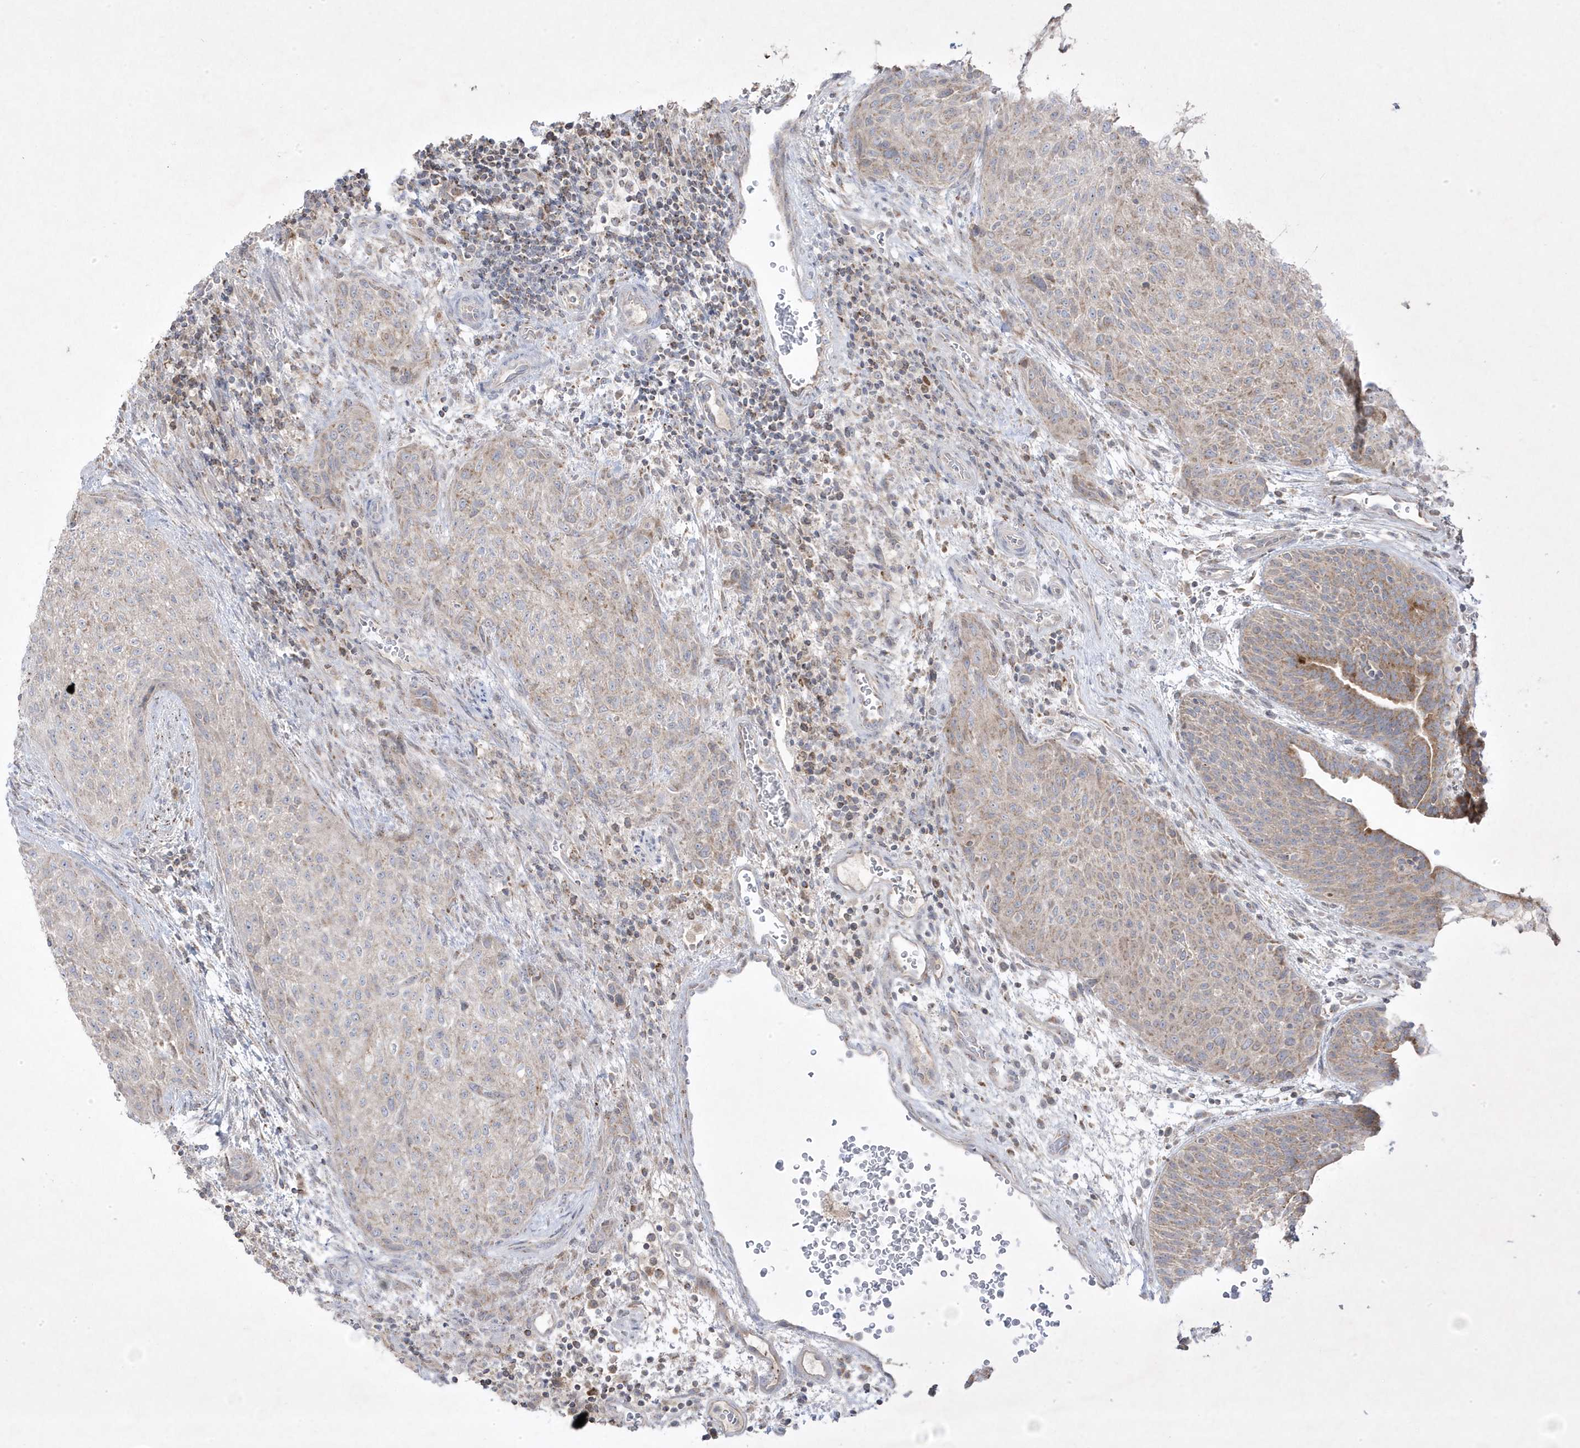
{"staining": {"intensity": "weak", "quantity": "25%-75%", "location": "cytoplasmic/membranous"}, "tissue": "urothelial cancer", "cell_type": "Tumor cells", "image_type": "cancer", "snomed": [{"axis": "morphology", "description": "Urothelial carcinoma, High grade"}, {"axis": "topography", "description": "Urinary bladder"}], "caption": "High-grade urothelial carcinoma was stained to show a protein in brown. There is low levels of weak cytoplasmic/membranous positivity in approximately 25%-75% of tumor cells. Ihc stains the protein of interest in brown and the nuclei are stained blue.", "gene": "ADAMTSL3", "patient": {"sex": "male", "age": 35}}